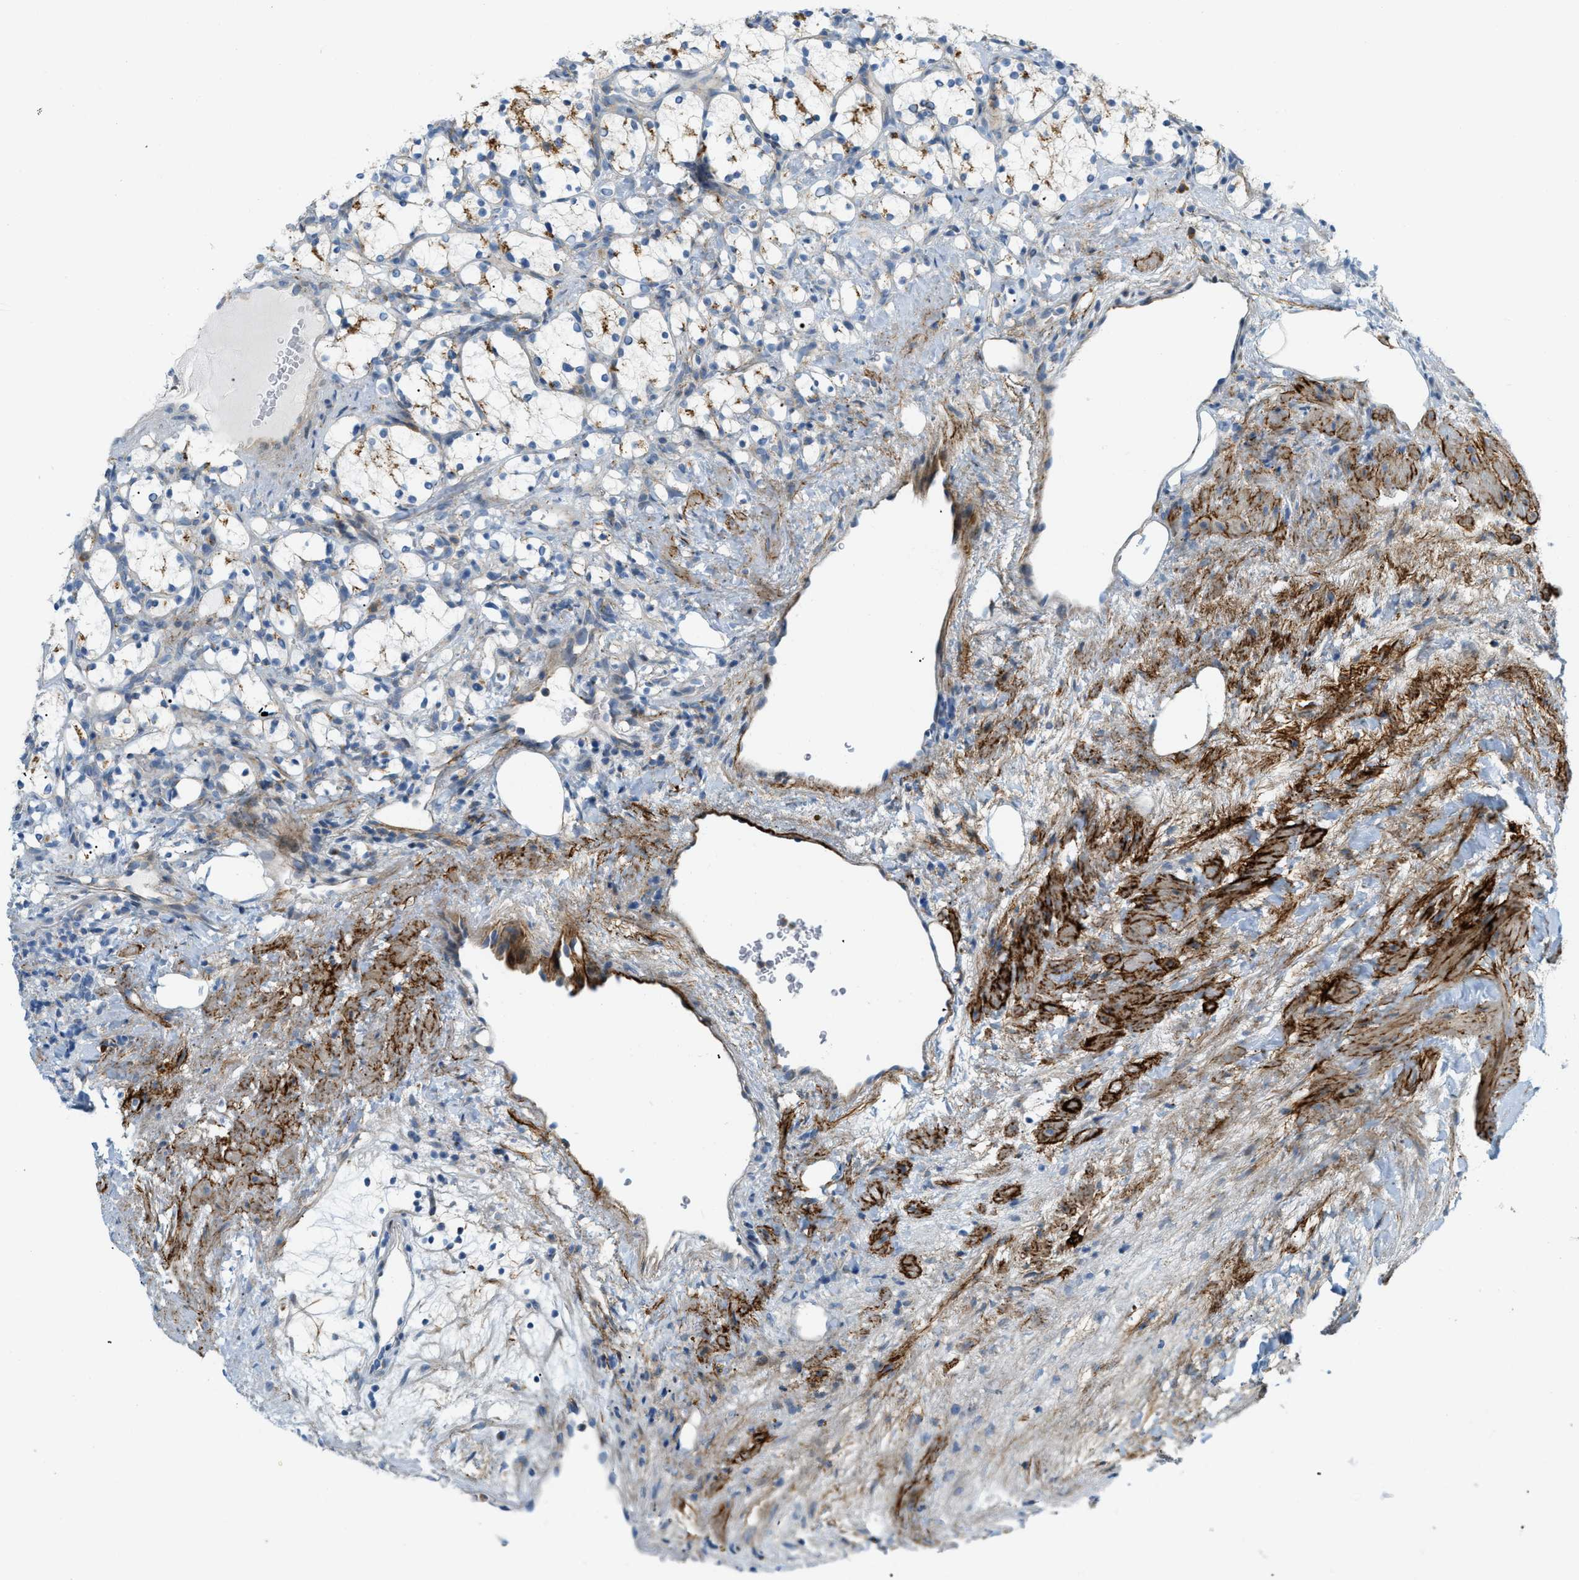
{"staining": {"intensity": "moderate", "quantity": "<25%", "location": "cytoplasmic/membranous"}, "tissue": "renal cancer", "cell_type": "Tumor cells", "image_type": "cancer", "snomed": [{"axis": "morphology", "description": "Adenocarcinoma, NOS"}, {"axis": "topography", "description": "Kidney"}], "caption": "A micrograph showing moderate cytoplasmic/membranous positivity in about <25% of tumor cells in renal cancer, as visualized by brown immunohistochemical staining.", "gene": "LMBRD1", "patient": {"sex": "female", "age": 69}}